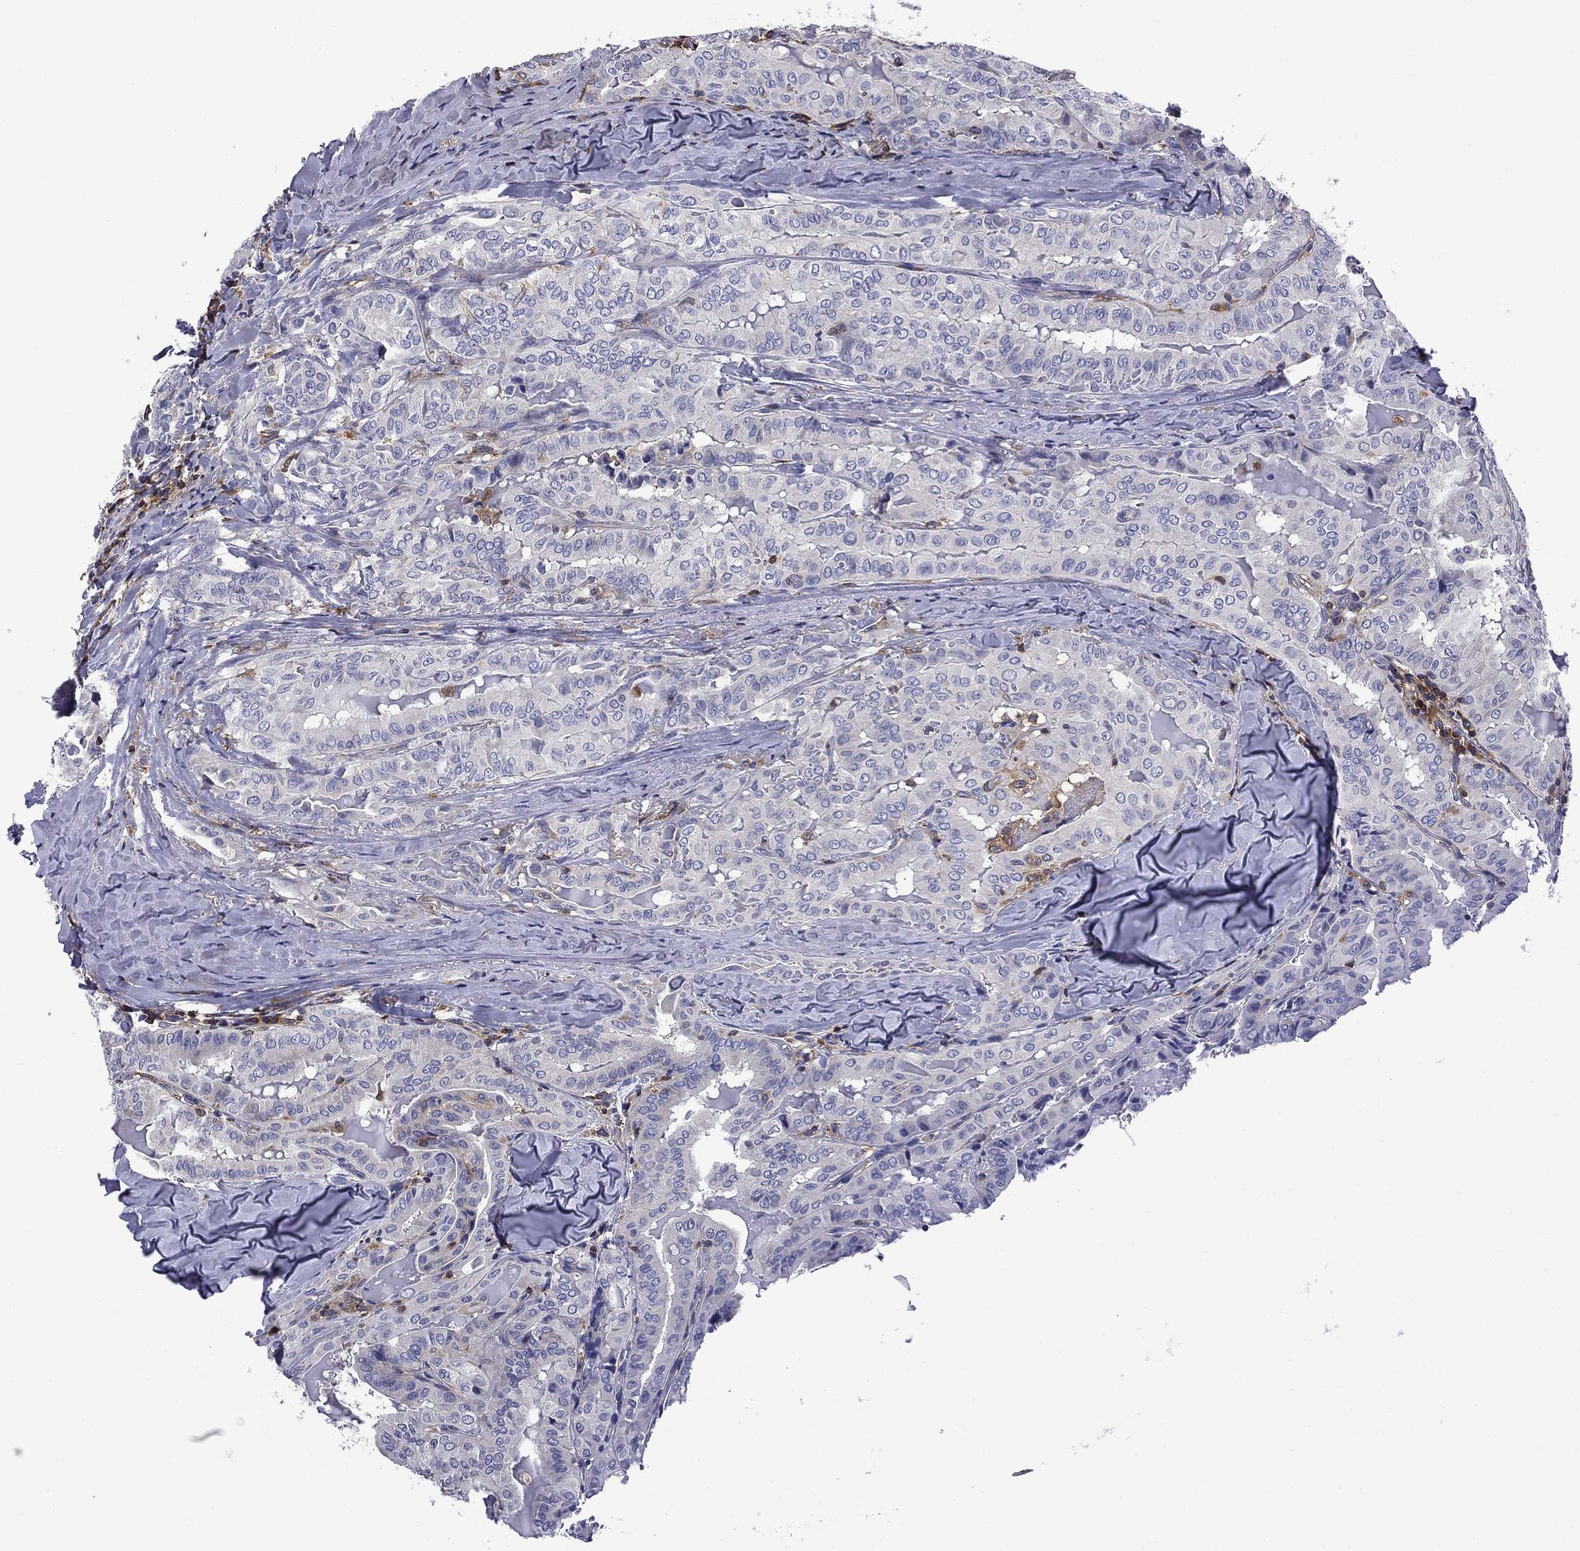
{"staining": {"intensity": "negative", "quantity": "none", "location": "none"}, "tissue": "thyroid cancer", "cell_type": "Tumor cells", "image_type": "cancer", "snomed": [{"axis": "morphology", "description": "Papillary adenocarcinoma, NOS"}, {"axis": "topography", "description": "Thyroid gland"}], "caption": "This image is of thyroid papillary adenocarcinoma stained with IHC to label a protein in brown with the nuclei are counter-stained blue. There is no expression in tumor cells.", "gene": "ARHGAP45", "patient": {"sex": "female", "age": 68}}